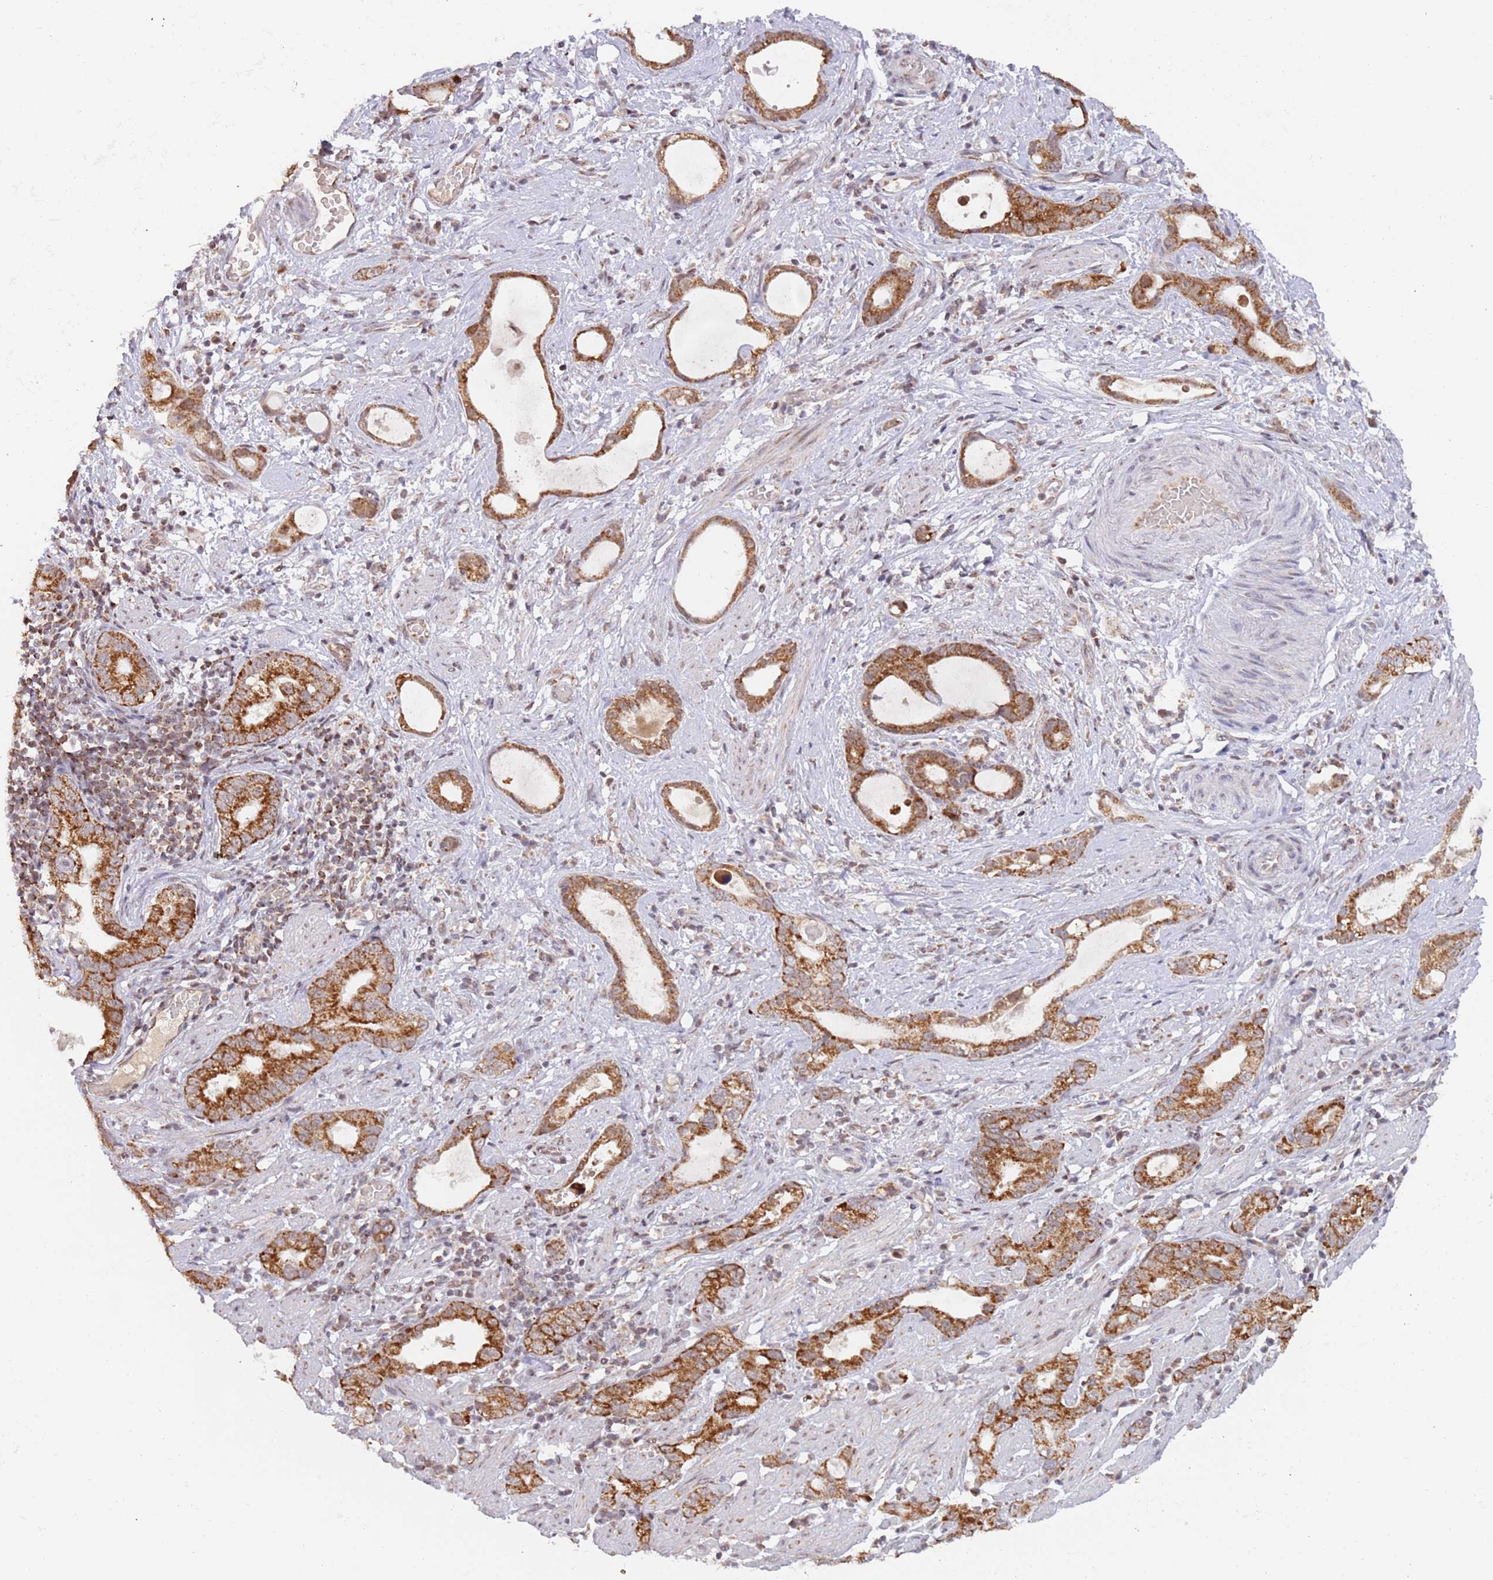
{"staining": {"intensity": "strong", "quantity": ">75%", "location": "cytoplasmic/membranous"}, "tissue": "stomach cancer", "cell_type": "Tumor cells", "image_type": "cancer", "snomed": [{"axis": "morphology", "description": "Adenocarcinoma, NOS"}, {"axis": "topography", "description": "Stomach"}], "caption": "Human stomach adenocarcinoma stained with a brown dye reveals strong cytoplasmic/membranous positive expression in approximately >75% of tumor cells.", "gene": "TIMM13", "patient": {"sex": "male", "age": 55}}